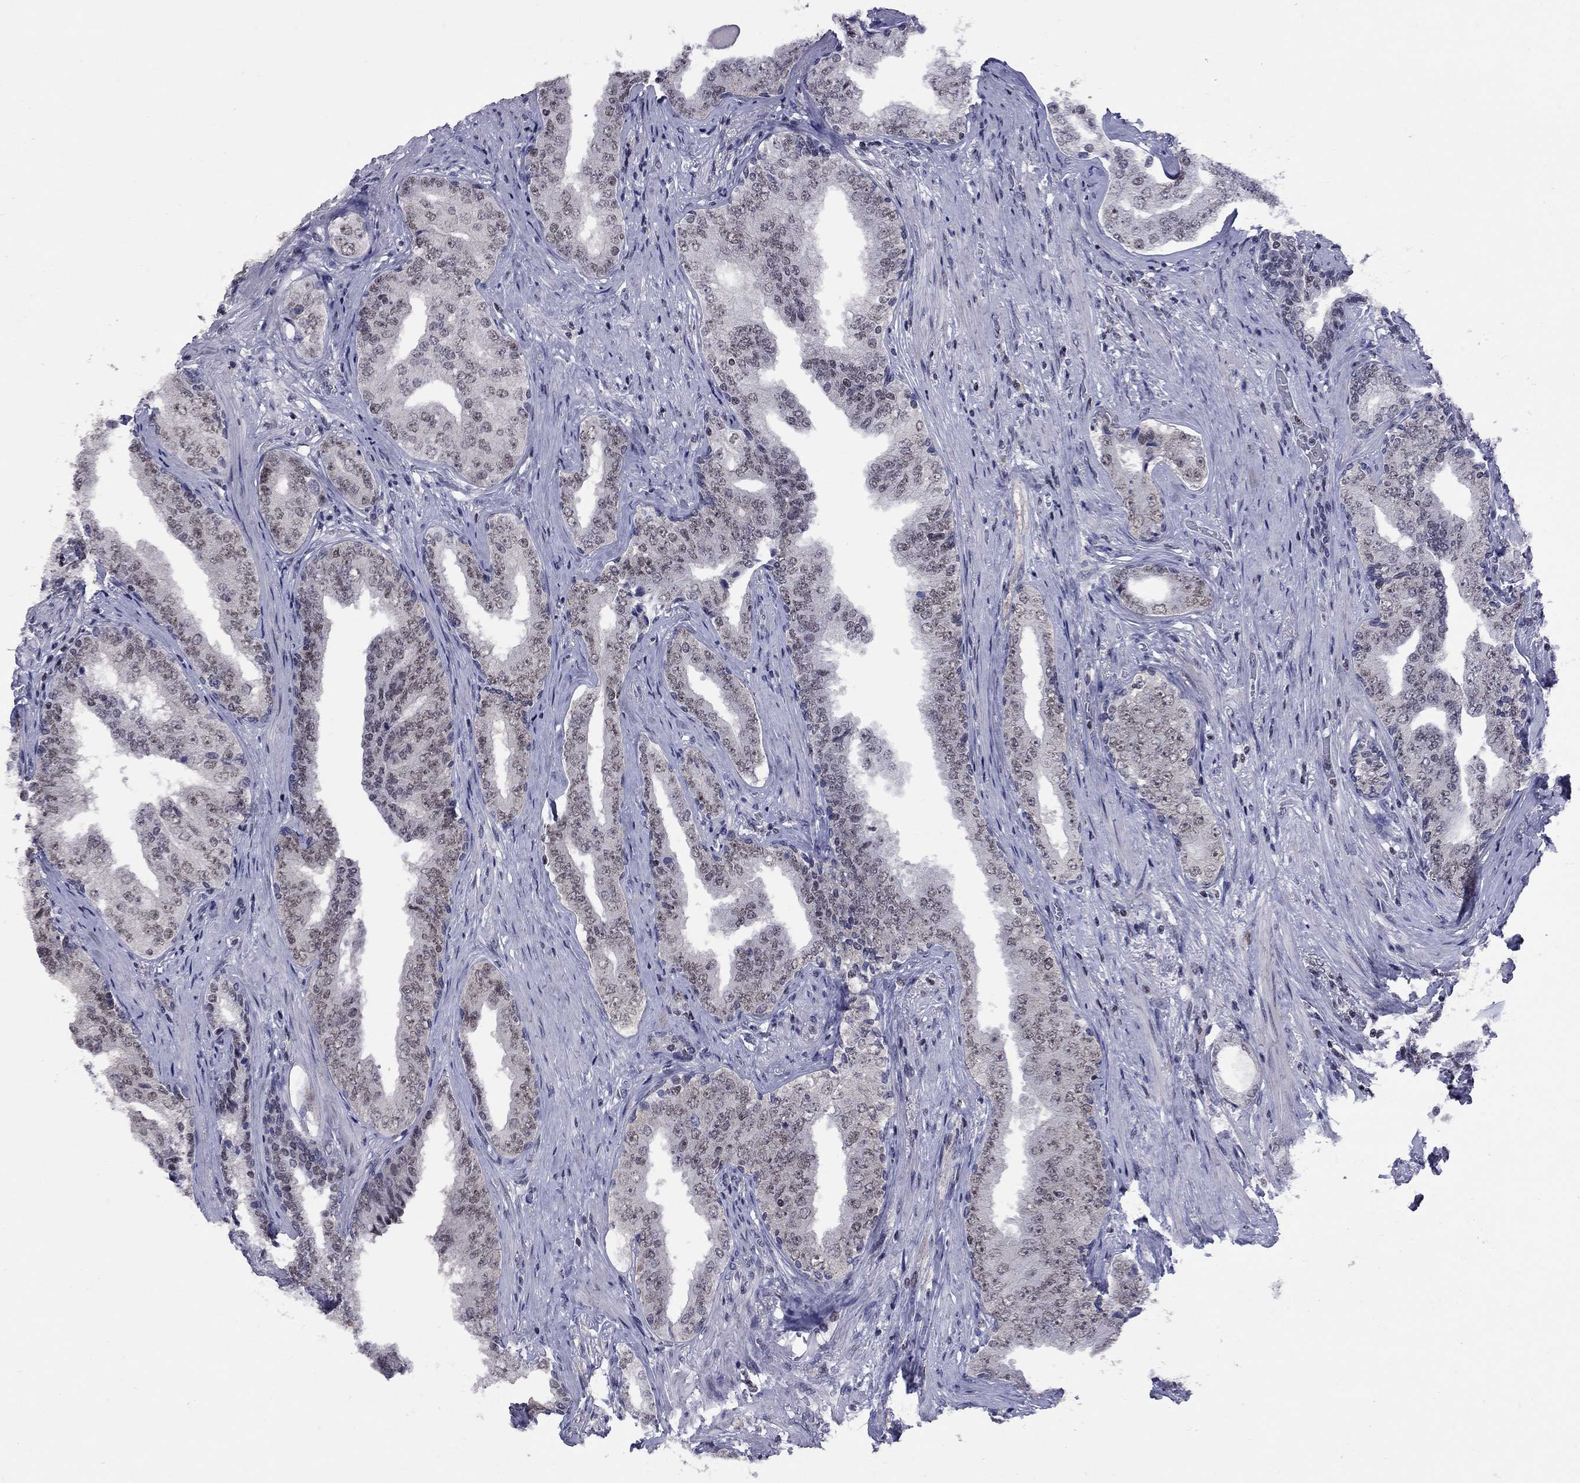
{"staining": {"intensity": "weak", "quantity": "25%-75%", "location": "nuclear"}, "tissue": "prostate cancer", "cell_type": "Tumor cells", "image_type": "cancer", "snomed": [{"axis": "morphology", "description": "Adenocarcinoma, Low grade"}, {"axis": "topography", "description": "Prostate and seminal vesicle, NOS"}], "caption": "High-magnification brightfield microscopy of prostate cancer (low-grade adenocarcinoma) stained with DAB (brown) and counterstained with hematoxylin (blue). tumor cells exhibit weak nuclear positivity is identified in about25%-75% of cells. (brown staining indicates protein expression, while blue staining denotes nuclei).", "gene": "TAF9", "patient": {"sex": "male", "age": 61}}